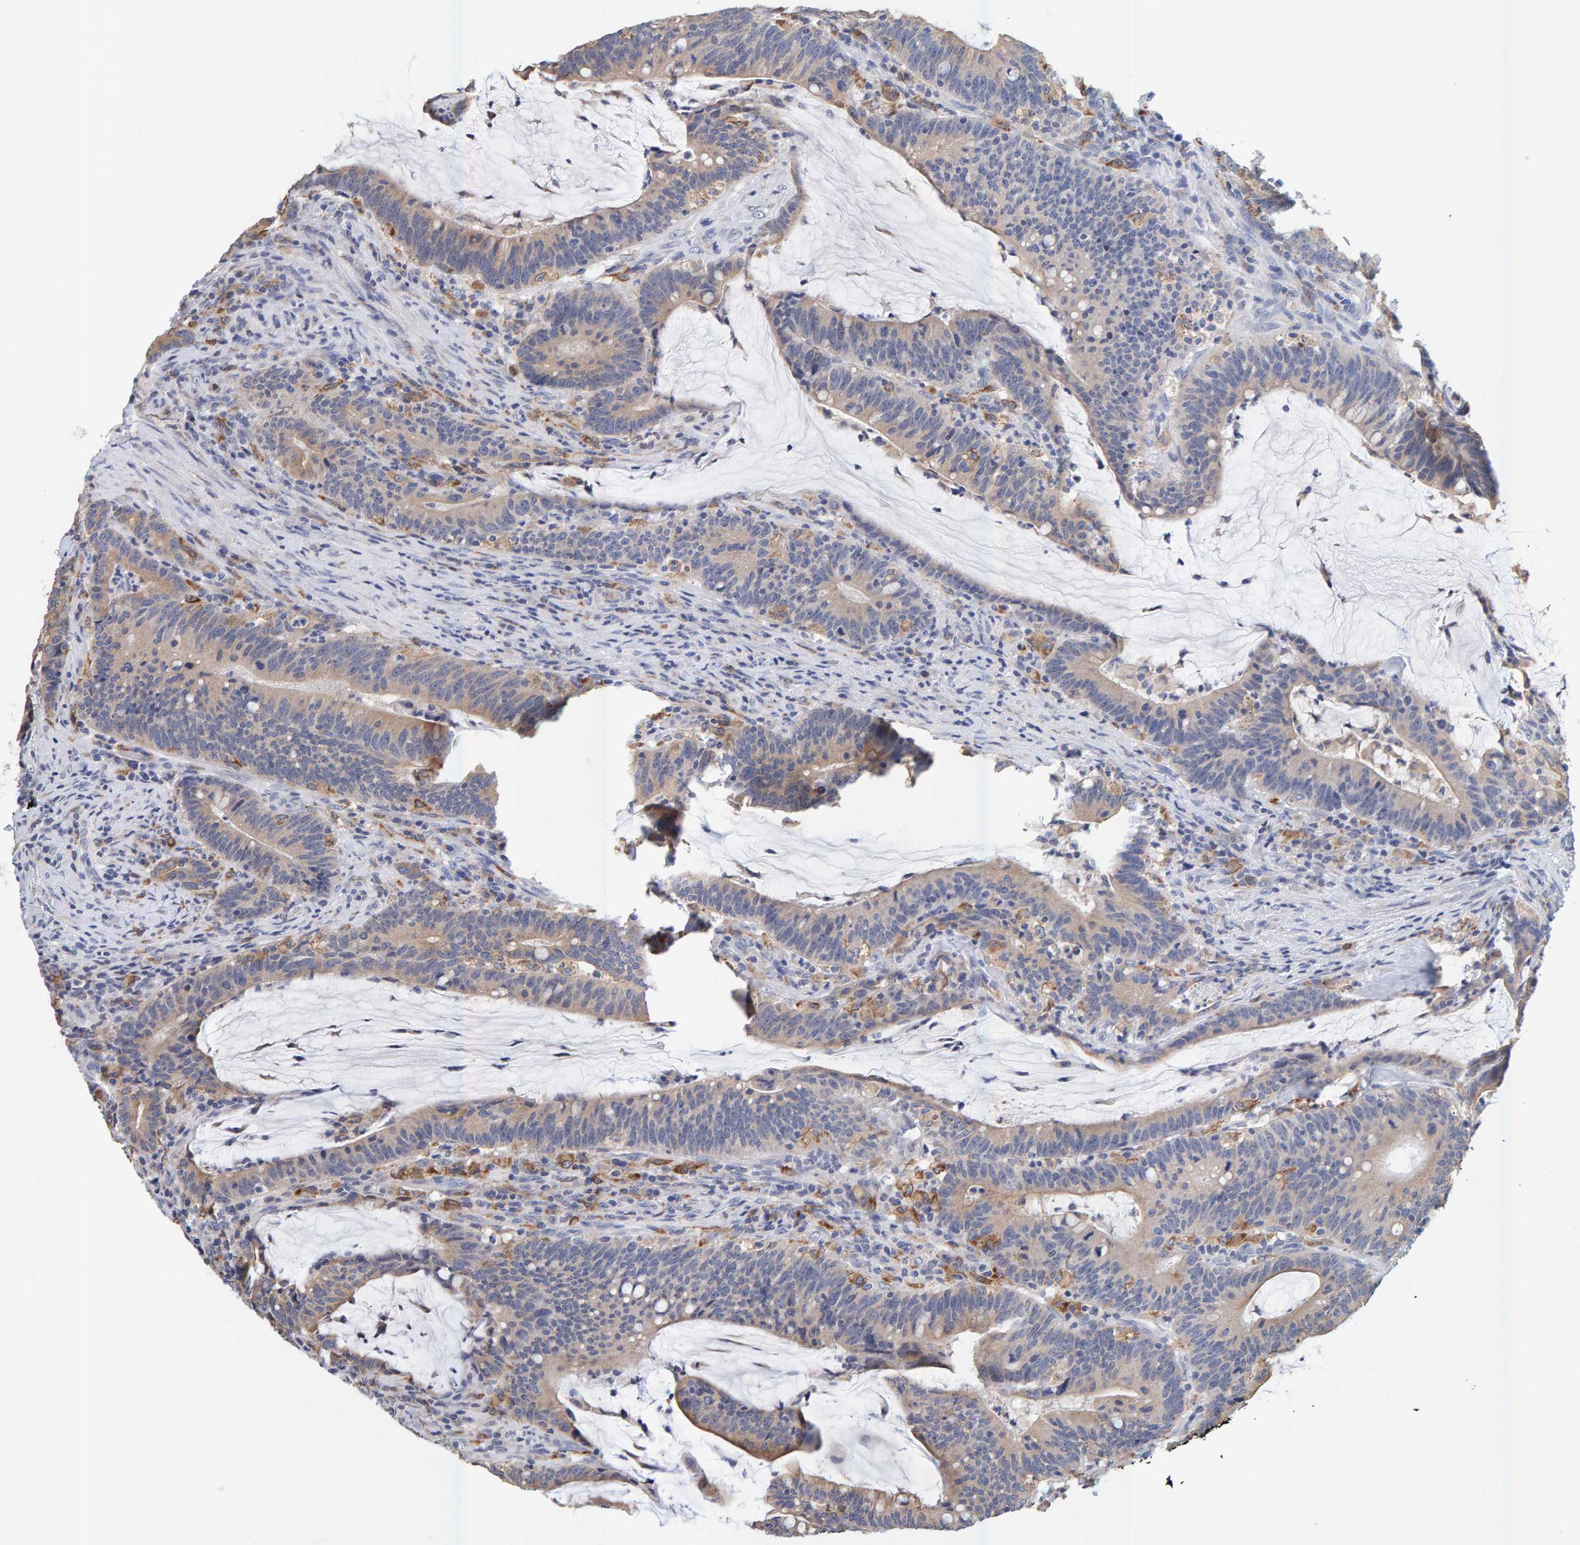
{"staining": {"intensity": "weak", "quantity": ">75%", "location": "cytoplasmic/membranous"}, "tissue": "colorectal cancer", "cell_type": "Tumor cells", "image_type": "cancer", "snomed": [{"axis": "morphology", "description": "Adenocarcinoma, NOS"}, {"axis": "topography", "description": "Colon"}], "caption": "Colorectal cancer (adenocarcinoma) stained for a protein (brown) reveals weak cytoplasmic/membranous positive positivity in approximately >75% of tumor cells.", "gene": "SGPL1", "patient": {"sex": "female", "age": 66}}